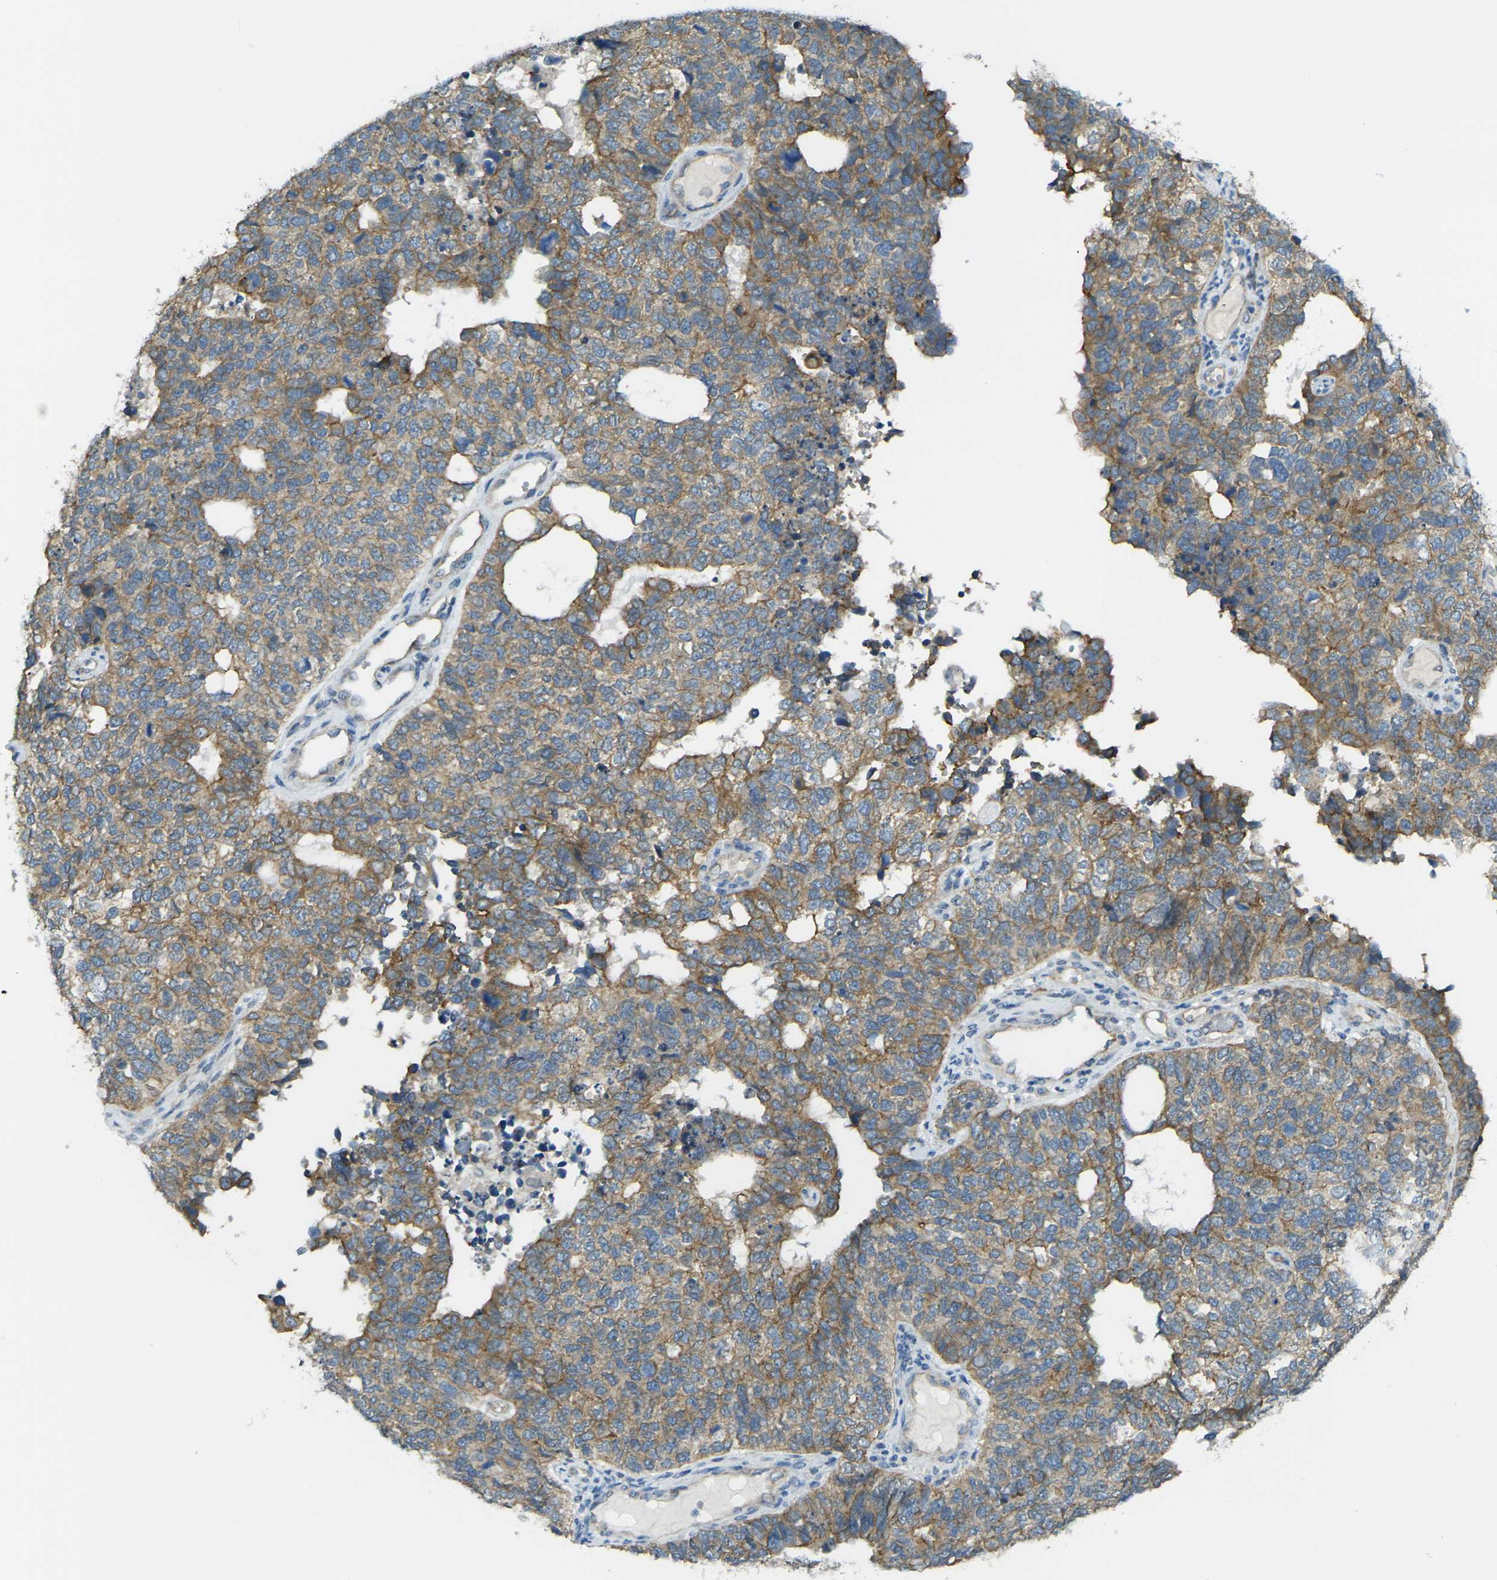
{"staining": {"intensity": "moderate", "quantity": "25%-75%", "location": "cytoplasmic/membranous"}, "tissue": "cervical cancer", "cell_type": "Tumor cells", "image_type": "cancer", "snomed": [{"axis": "morphology", "description": "Squamous cell carcinoma, NOS"}, {"axis": "topography", "description": "Cervix"}], "caption": "This is an image of IHC staining of squamous cell carcinoma (cervical), which shows moderate expression in the cytoplasmic/membranous of tumor cells.", "gene": "RHBDD1", "patient": {"sex": "female", "age": 63}}